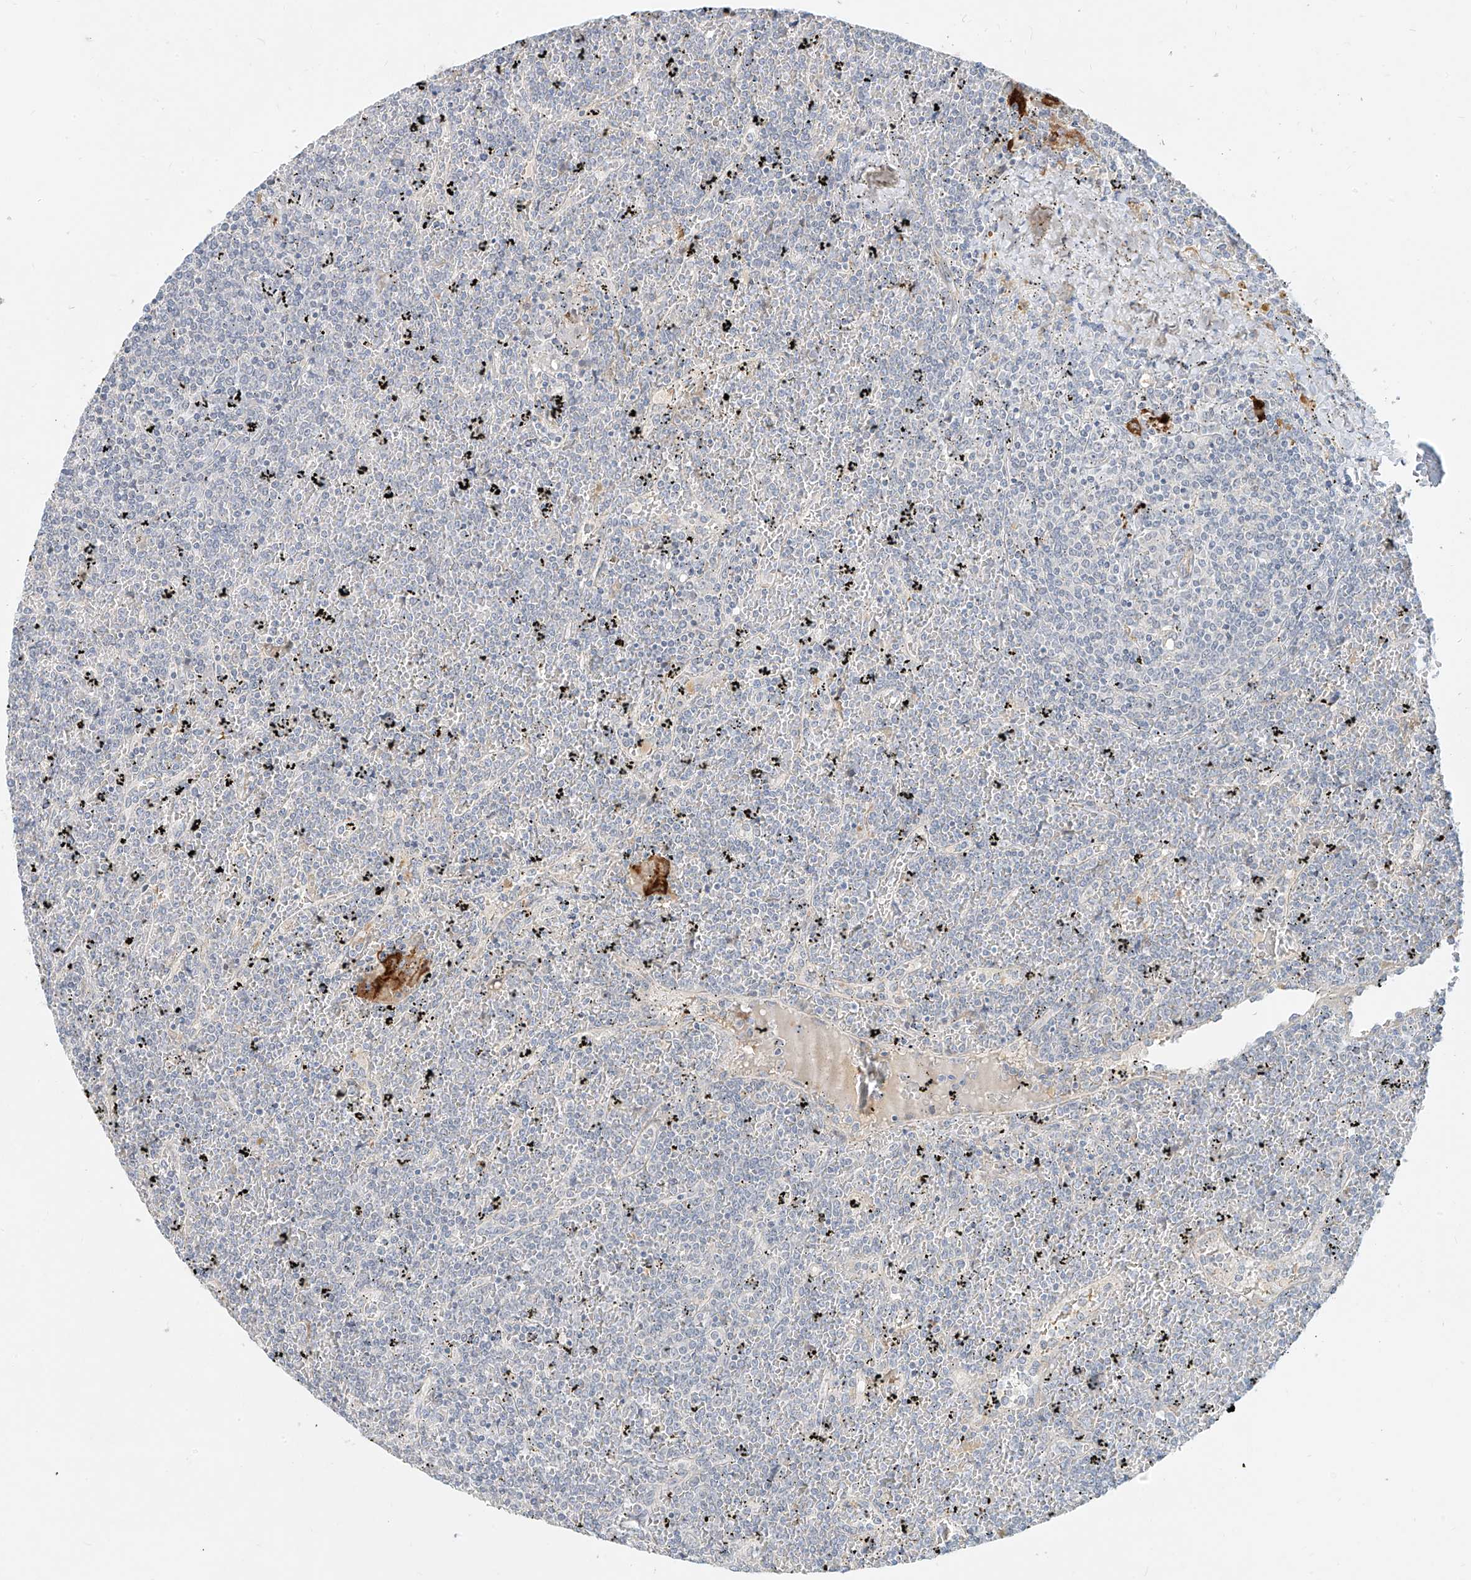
{"staining": {"intensity": "negative", "quantity": "none", "location": "none"}, "tissue": "lymphoma", "cell_type": "Tumor cells", "image_type": "cancer", "snomed": [{"axis": "morphology", "description": "Malignant lymphoma, non-Hodgkin's type, Low grade"}, {"axis": "topography", "description": "Spleen"}], "caption": "This histopathology image is of malignant lymphoma, non-Hodgkin's type (low-grade) stained with IHC to label a protein in brown with the nuclei are counter-stained blue. There is no expression in tumor cells.", "gene": "C2orf42", "patient": {"sex": "female", "age": 19}}